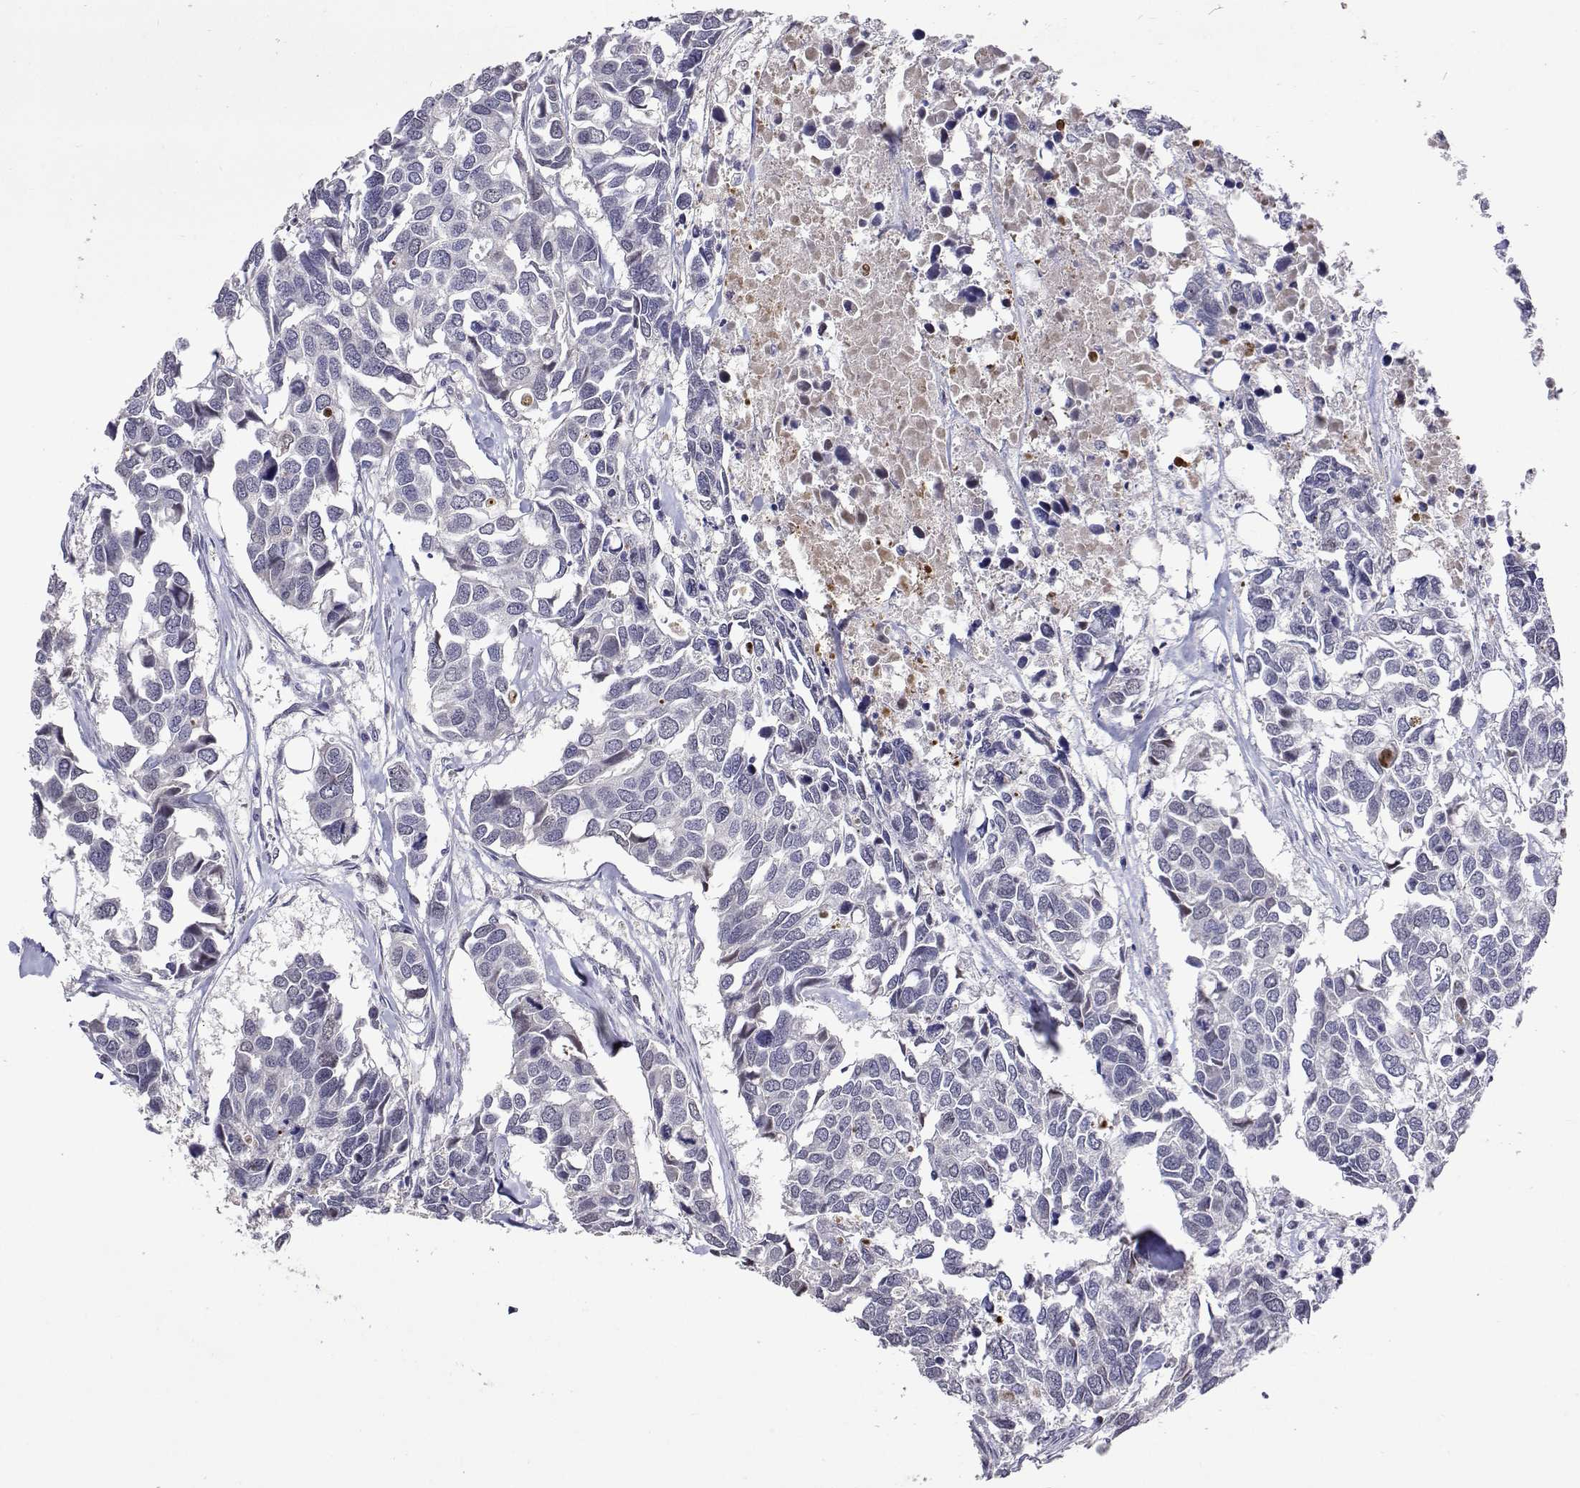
{"staining": {"intensity": "negative", "quantity": "none", "location": "none"}, "tissue": "breast cancer", "cell_type": "Tumor cells", "image_type": "cancer", "snomed": [{"axis": "morphology", "description": "Duct carcinoma"}, {"axis": "topography", "description": "Breast"}], "caption": "Immunohistochemistry photomicrograph of neoplastic tissue: breast cancer (intraductal carcinoma) stained with DAB exhibits no significant protein staining in tumor cells.", "gene": "HNRNPA0", "patient": {"sex": "female", "age": 83}}